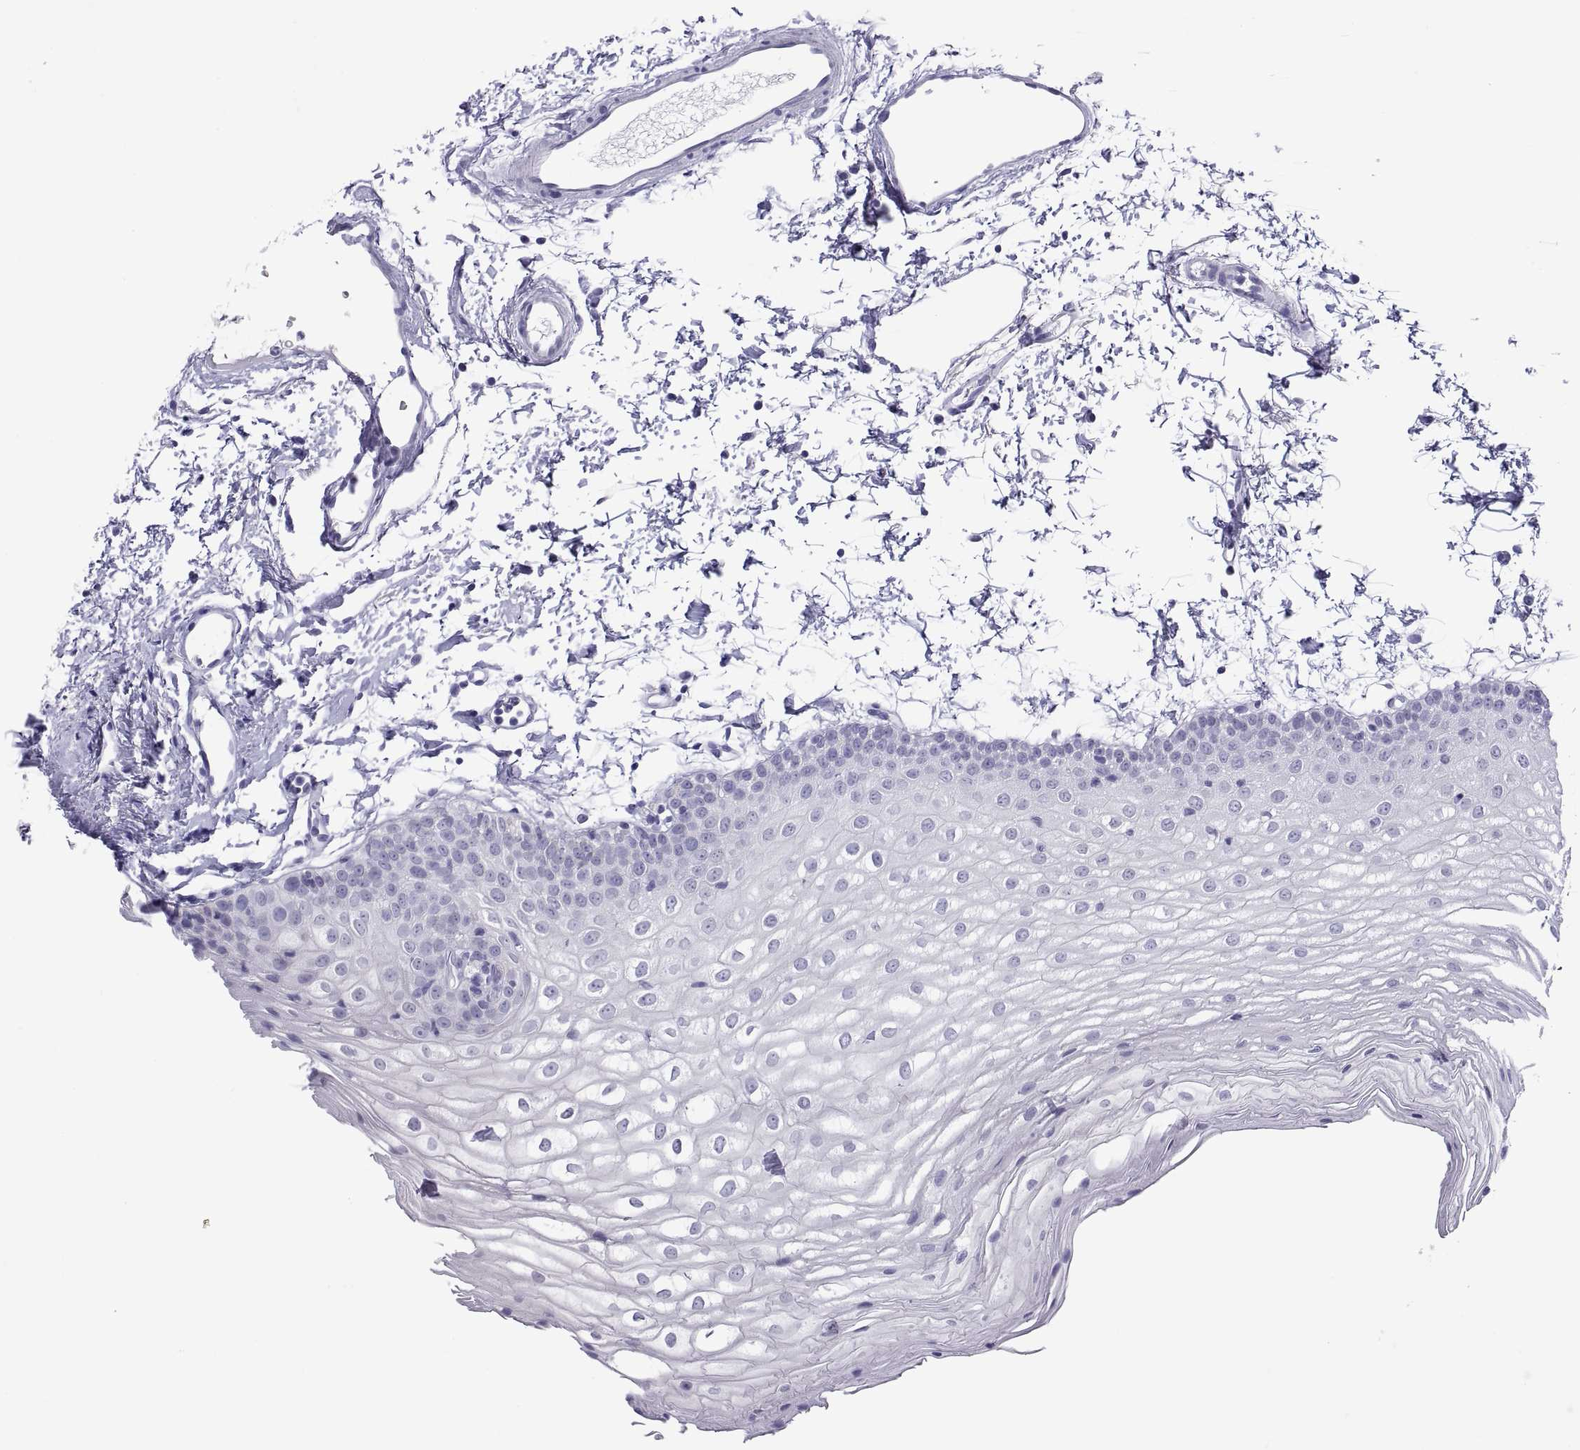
{"staining": {"intensity": "negative", "quantity": "none", "location": "none"}, "tissue": "oral mucosa", "cell_type": "Squamous epithelial cells", "image_type": "normal", "snomed": [{"axis": "morphology", "description": "Normal tissue, NOS"}, {"axis": "topography", "description": "Oral tissue"}], "caption": "The histopathology image demonstrates no staining of squamous epithelial cells in unremarkable oral mucosa. (Immunohistochemistry (ihc), brightfield microscopy, high magnification).", "gene": "QRICH2", "patient": {"sex": "male", "age": 72}}